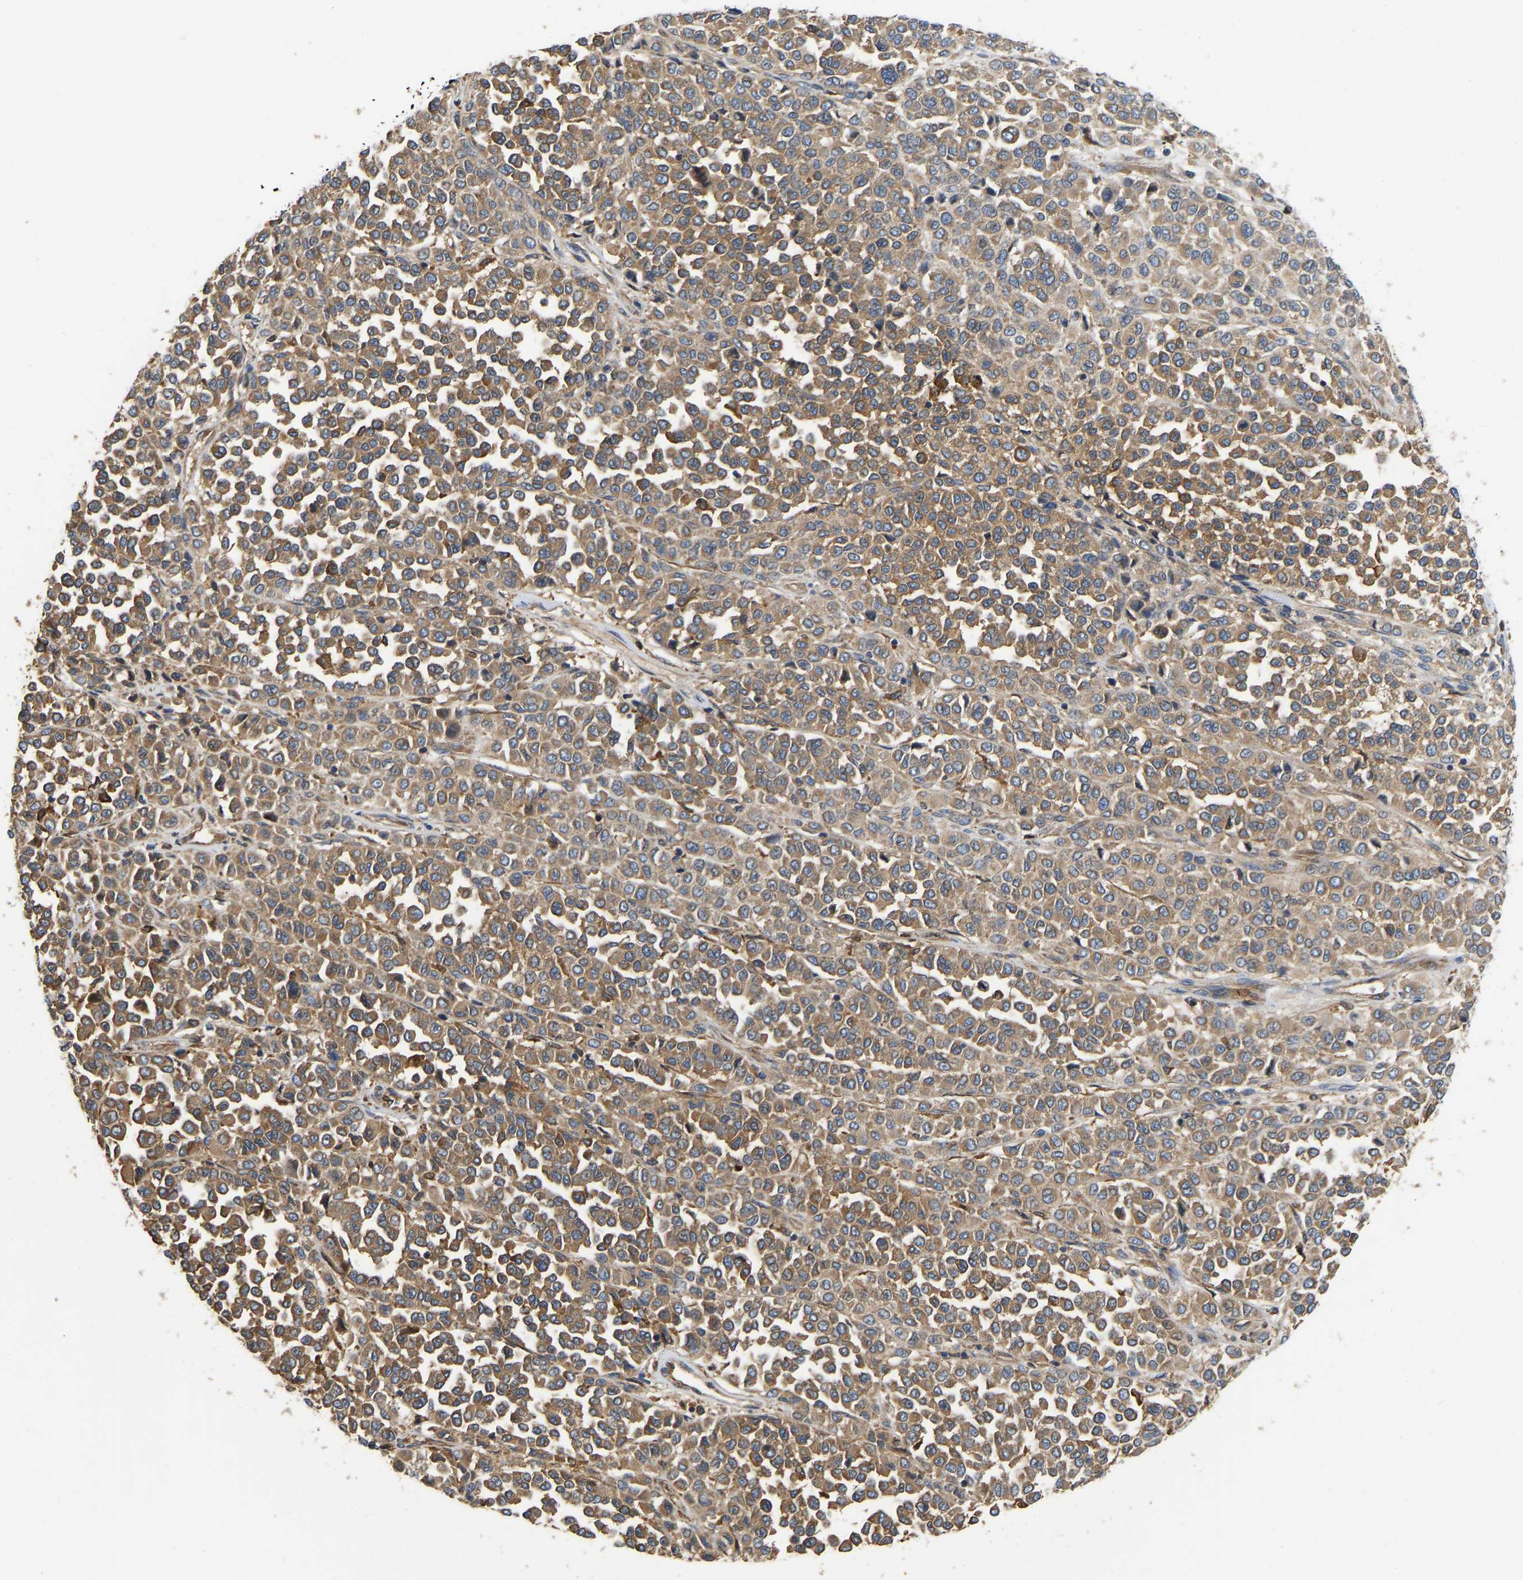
{"staining": {"intensity": "moderate", "quantity": ">75%", "location": "cytoplasmic/membranous"}, "tissue": "melanoma", "cell_type": "Tumor cells", "image_type": "cancer", "snomed": [{"axis": "morphology", "description": "Malignant melanoma, Metastatic site"}, {"axis": "topography", "description": "Pancreas"}], "caption": "Malignant melanoma (metastatic site) was stained to show a protein in brown. There is medium levels of moderate cytoplasmic/membranous staining in about >75% of tumor cells. (DAB (3,3'-diaminobenzidine) = brown stain, brightfield microscopy at high magnification).", "gene": "FLNB", "patient": {"sex": "female", "age": 30}}